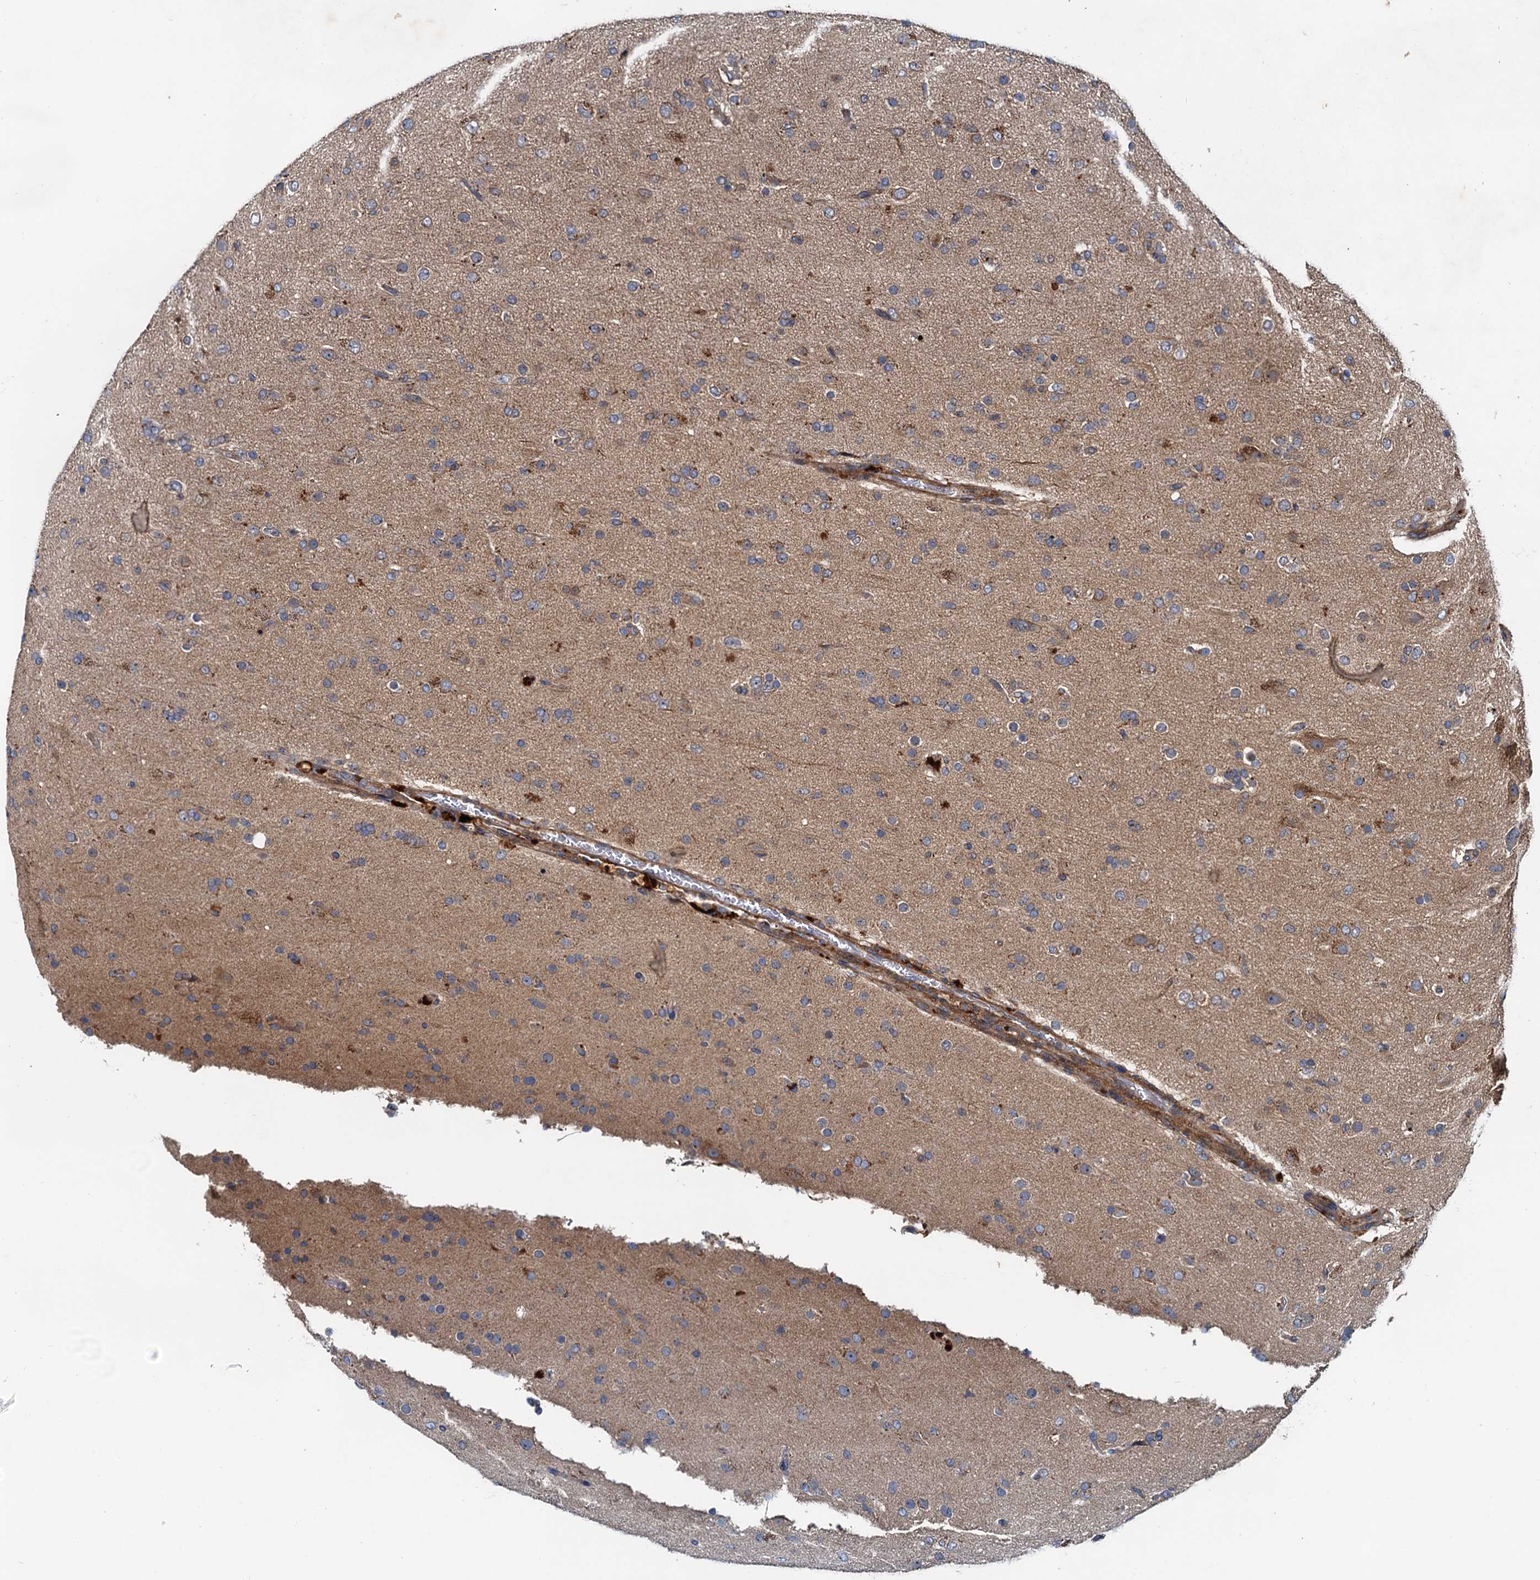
{"staining": {"intensity": "weak", "quantity": "25%-75%", "location": "cytoplasmic/membranous"}, "tissue": "glioma", "cell_type": "Tumor cells", "image_type": "cancer", "snomed": [{"axis": "morphology", "description": "Glioma, malignant, Low grade"}, {"axis": "topography", "description": "Brain"}], "caption": "The histopathology image exhibits immunohistochemical staining of glioma. There is weak cytoplasmic/membranous expression is appreciated in approximately 25%-75% of tumor cells.", "gene": "EFL1", "patient": {"sex": "male", "age": 65}}